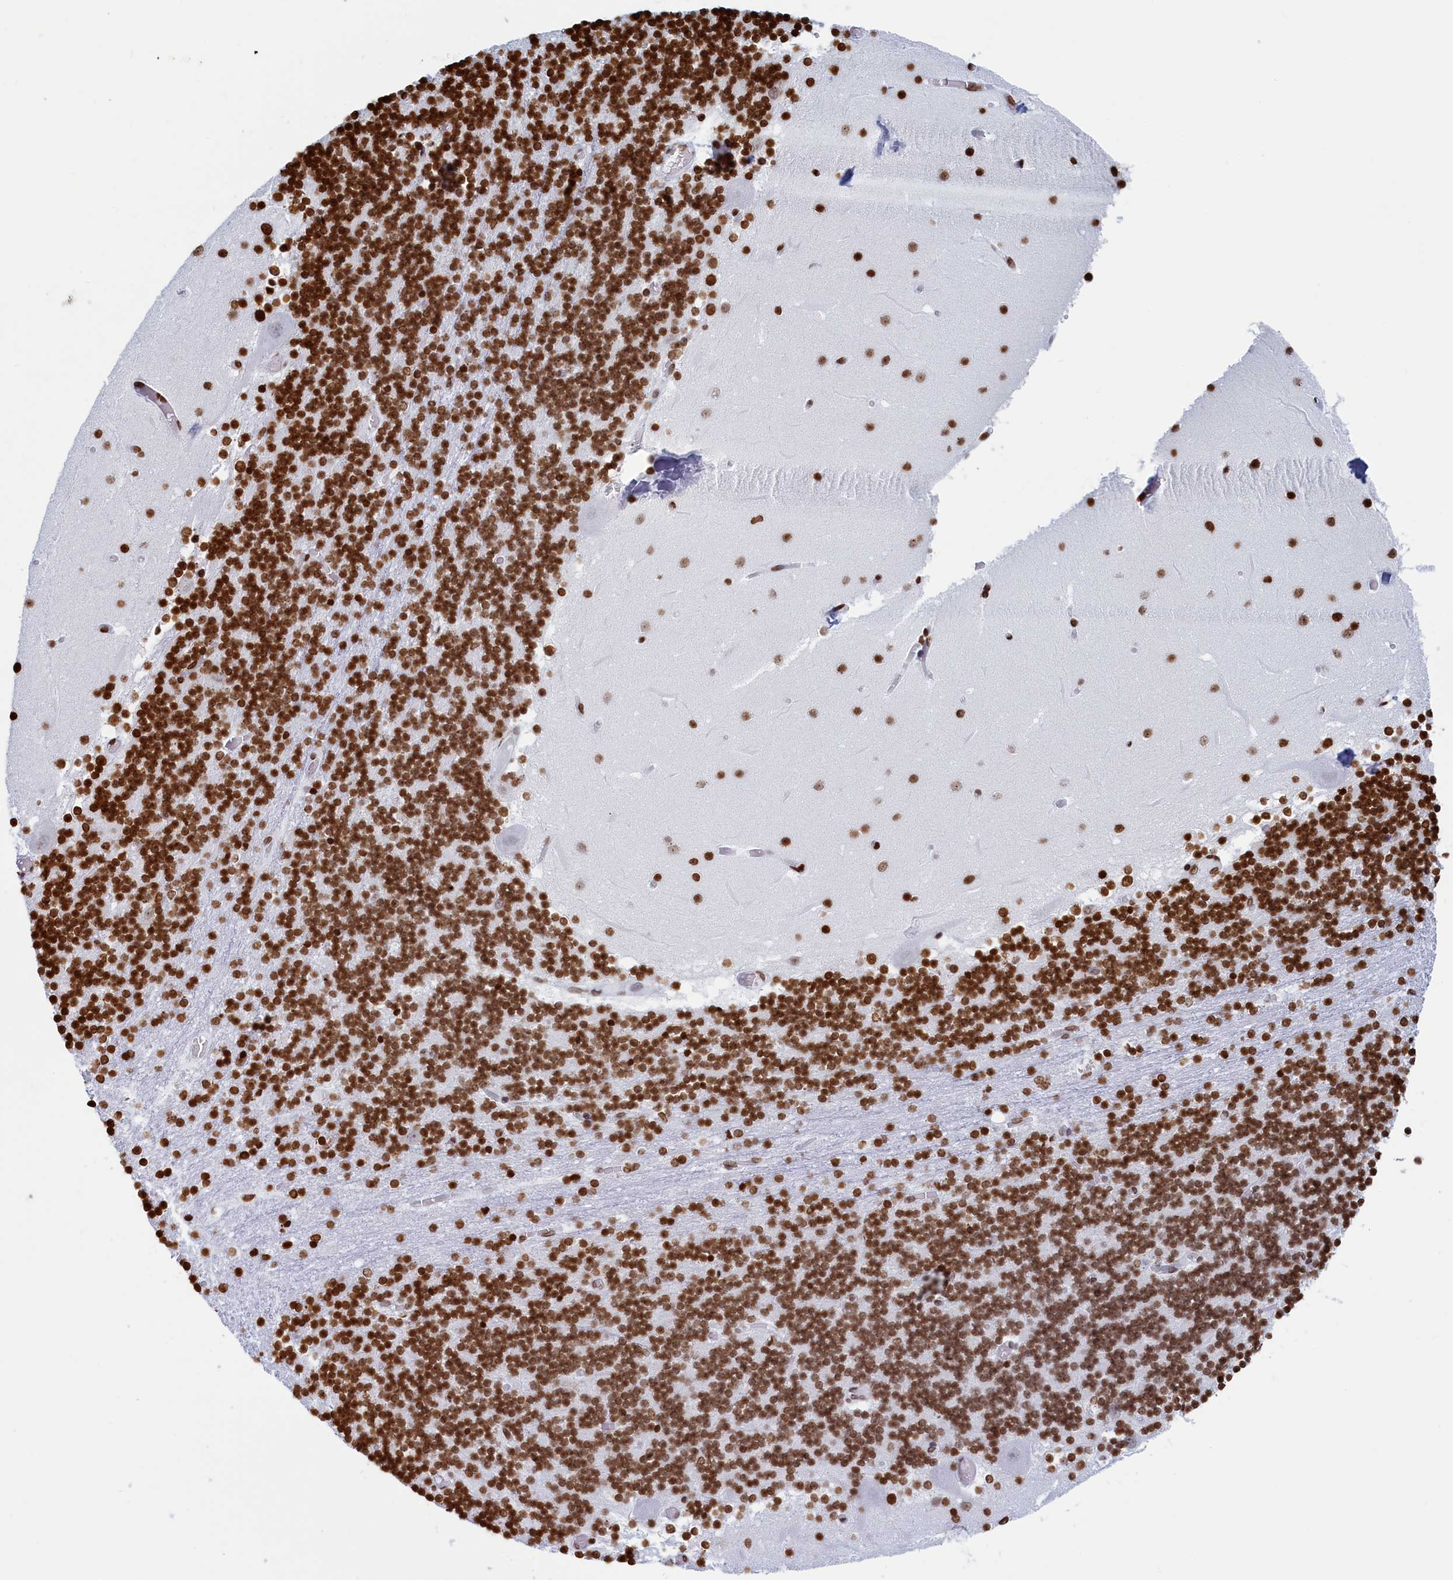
{"staining": {"intensity": "strong", "quantity": ">75%", "location": "nuclear"}, "tissue": "cerebellum", "cell_type": "Cells in granular layer", "image_type": "normal", "snomed": [{"axis": "morphology", "description": "Normal tissue, NOS"}, {"axis": "topography", "description": "Cerebellum"}], "caption": "Protein positivity by immunohistochemistry (IHC) displays strong nuclear positivity in about >75% of cells in granular layer in benign cerebellum. (DAB IHC with brightfield microscopy, high magnification).", "gene": "APOBEC3A", "patient": {"sex": "female", "age": 28}}